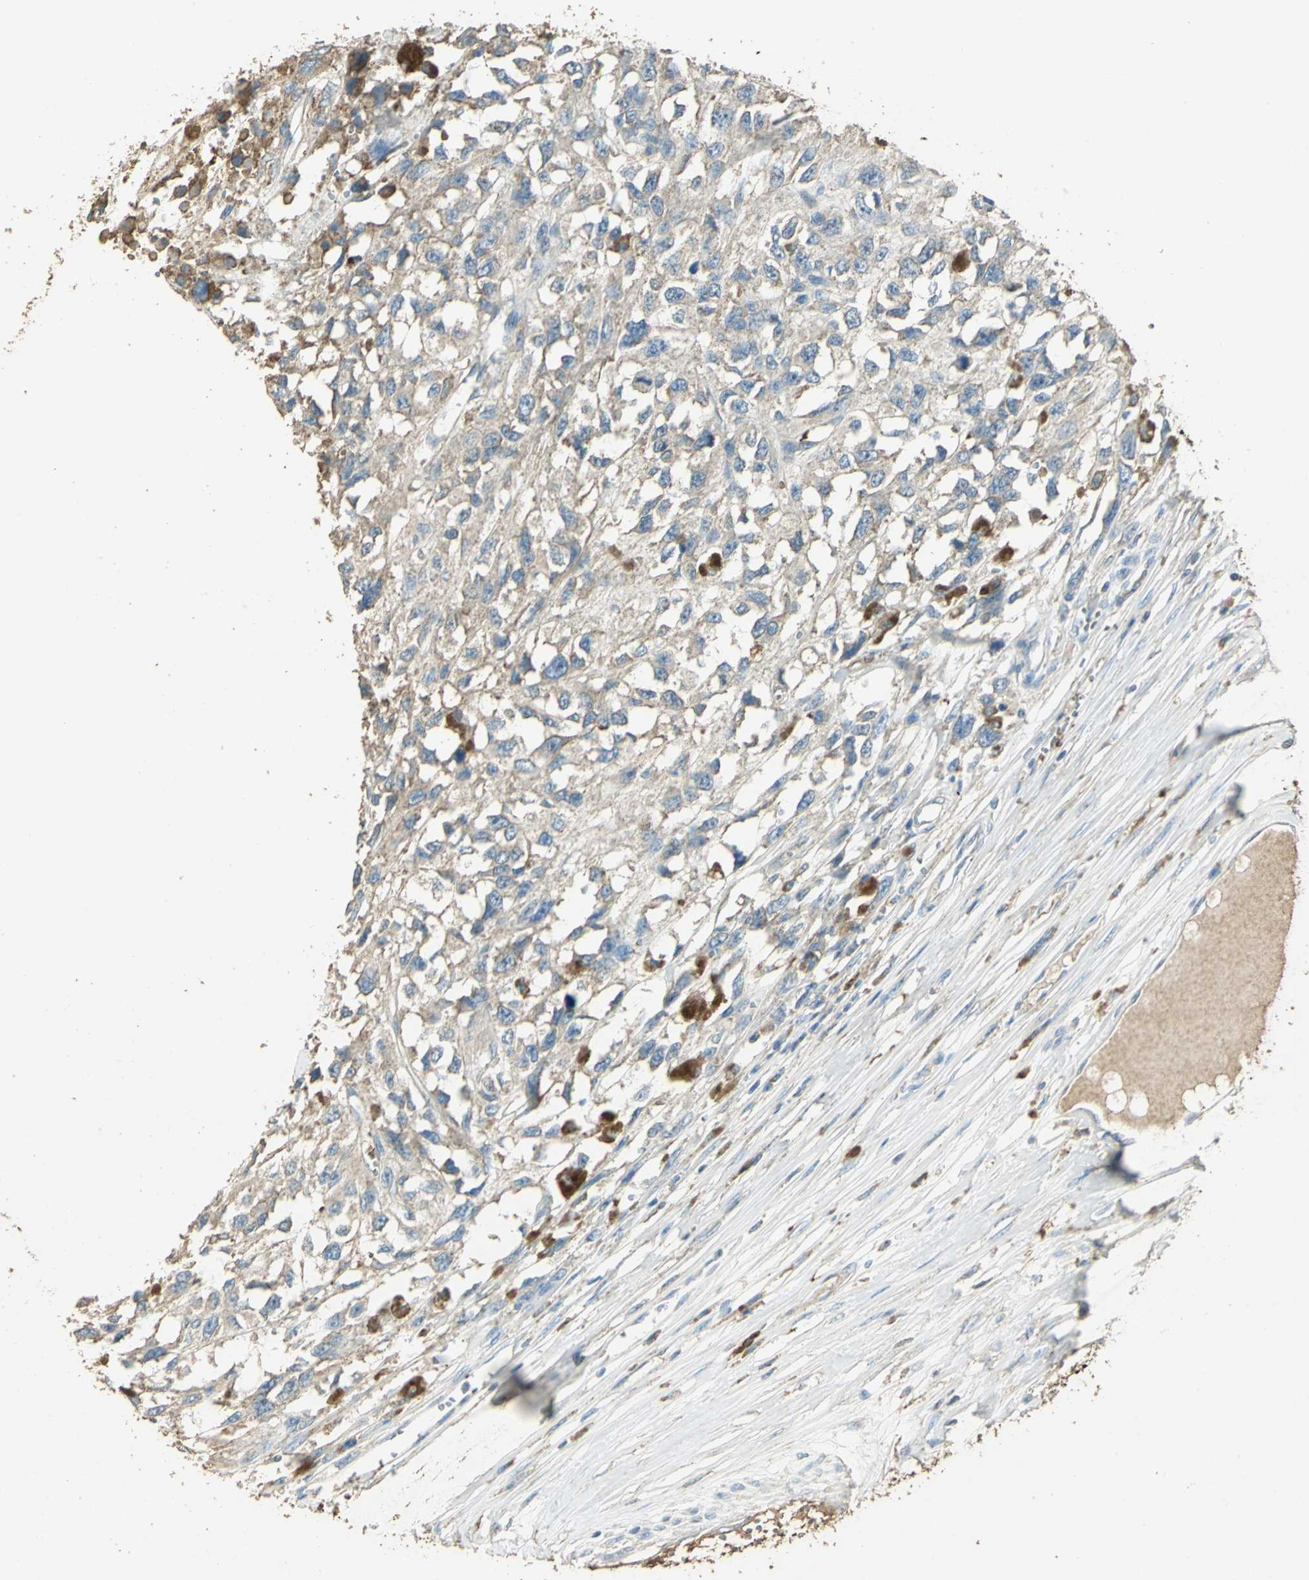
{"staining": {"intensity": "weak", "quantity": "25%-75%", "location": "cytoplasmic/membranous"}, "tissue": "melanoma", "cell_type": "Tumor cells", "image_type": "cancer", "snomed": [{"axis": "morphology", "description": "Malignant melanoma, Metastatic site"}, {"axis": "topography", "description": "Lymph node"}], "caption": "Tumor cells exhibit low levels of weak cytoplasmic/membranous expression in approximately 25%-75% of cells in malignant melanoma (metastatic site). (Brightfield microscopy of DAB IHC at high magnification).", "gene": "TRAPPC2", "patient": {"sex": "male", "age": 59}}